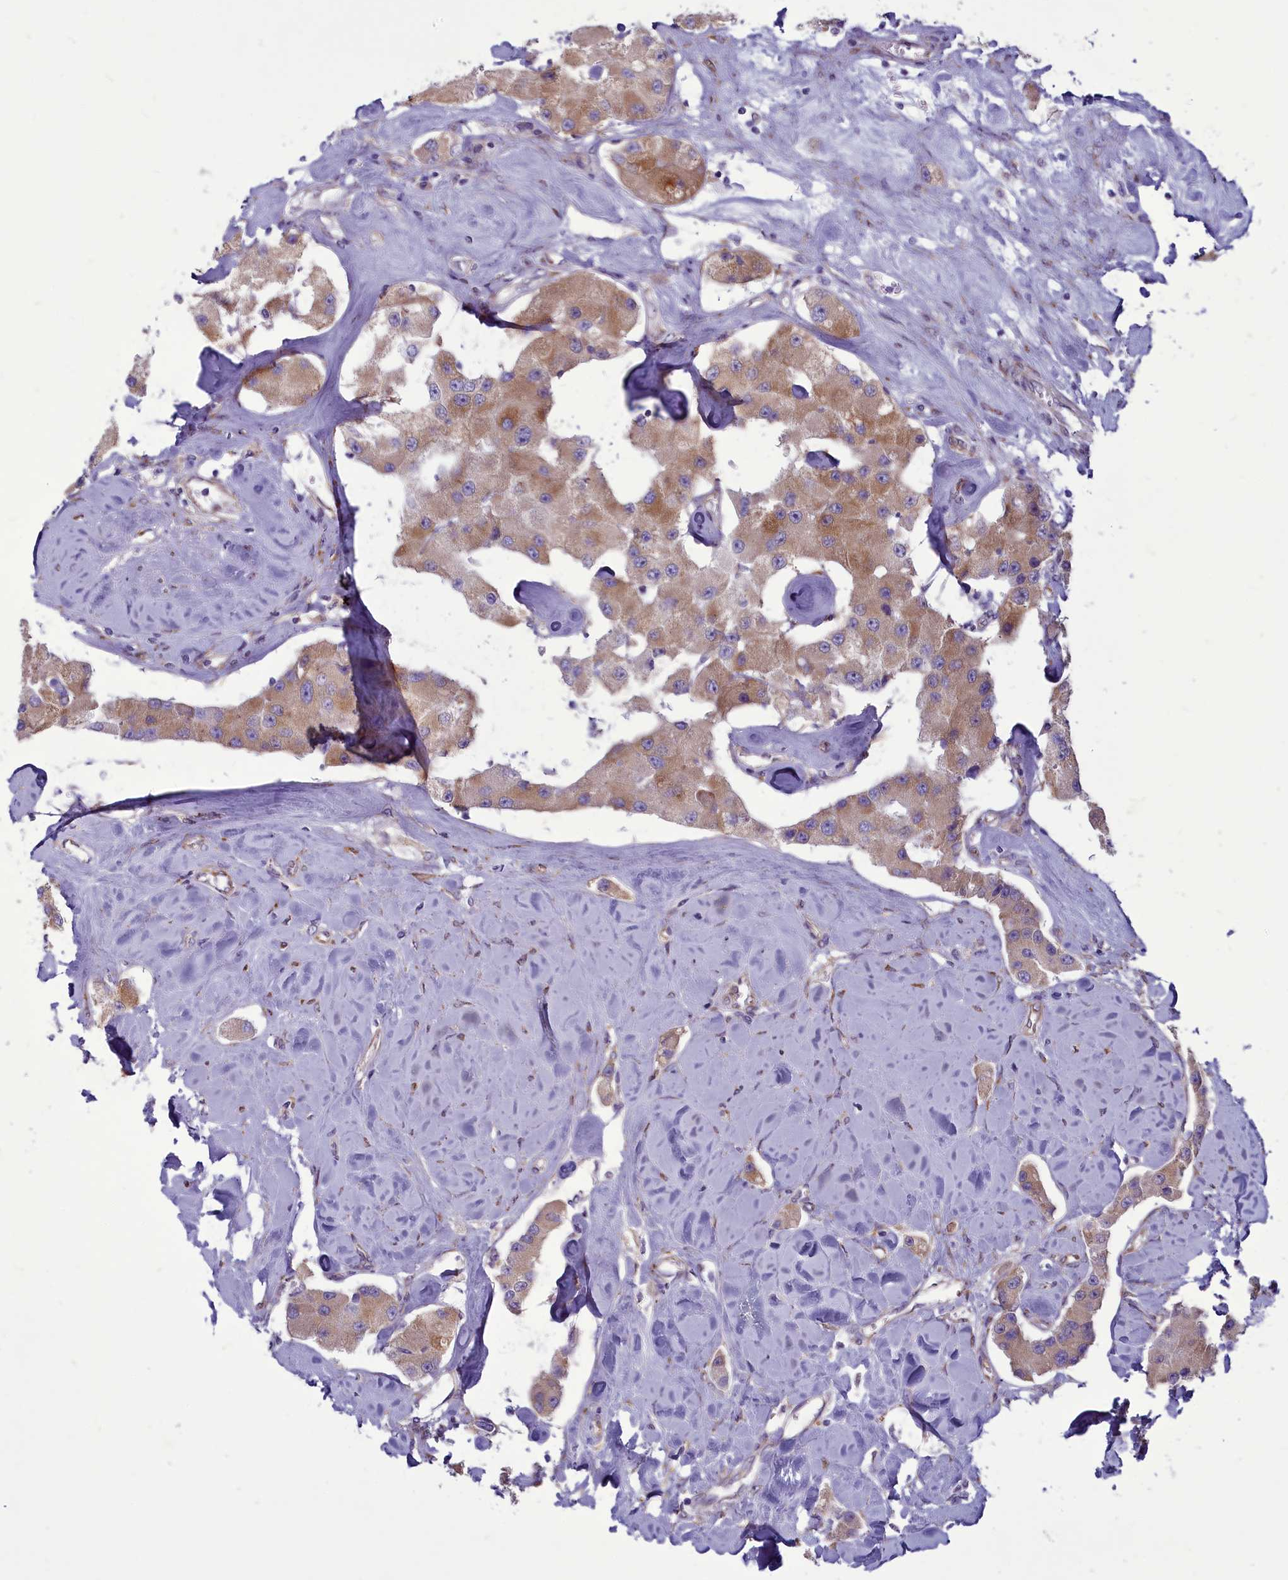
{"staining": {"intensity": "weak", "quantity": ">75%", "location": "cytoplasmic/membranous"}, "tissue": "carcinoid", "cell_type": "Tumor cells", "image_type": "cancer", "snomed": [{"axis": "morphology", "description": "Carcinoid, malignant, NOS"}, {"axis": "topography", "description": "Pancreas"}], "caption": "Malignant carcinoid was stained to show a protein in brown. There is low levels of weak cytoplasmic/membranous staining in approximately >75% of tumor cells.", "gene": "CENATAC", "patient": {"sex": "male", "age": 41}}